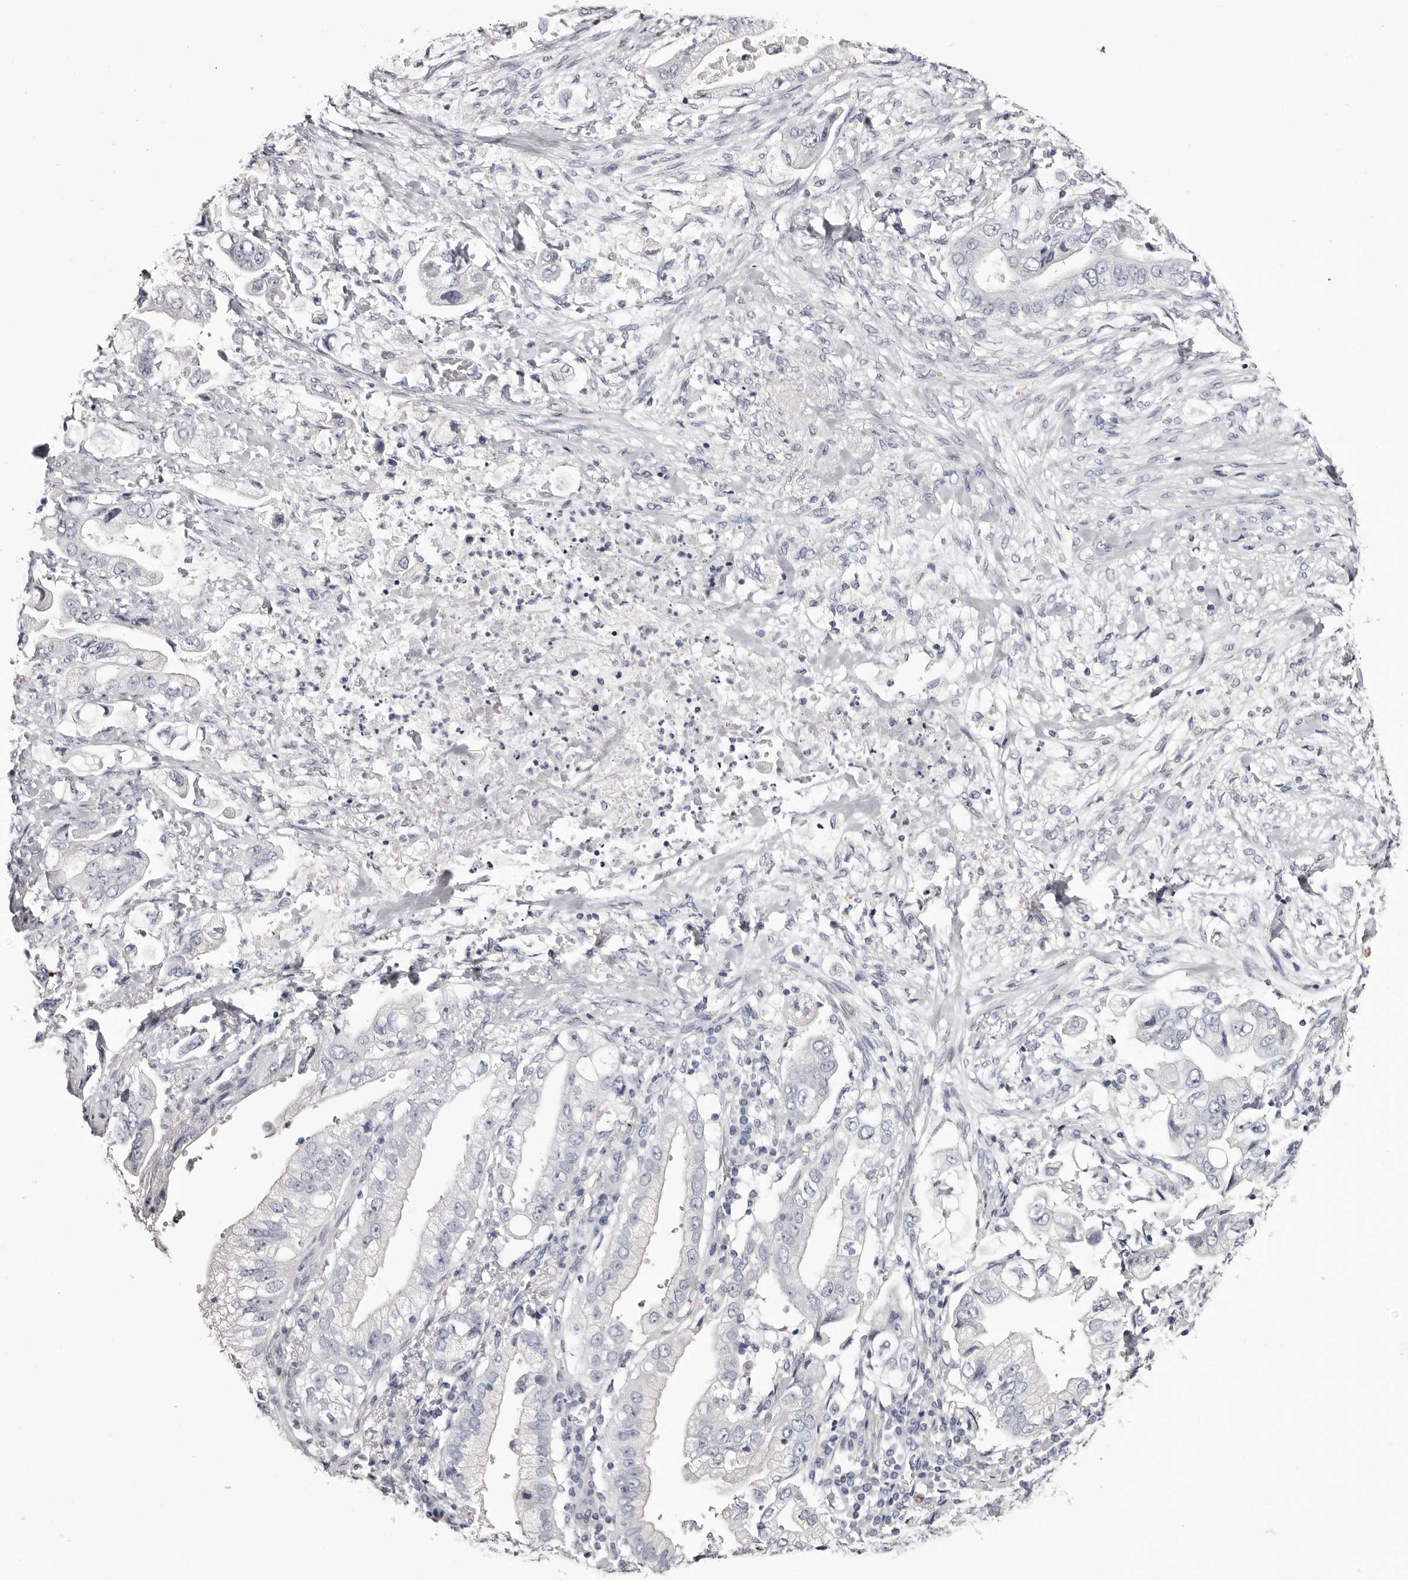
{"staining": {"intensity": "negative", "quantity": "none", "location": "none"}, "tissue": "stomach cancer", "cell_type": "Tumor cells", "image_type": "cancer", "snomed": [{"axis": "morphology", "description": "Adenocarcinoma, NOS"}, {"axis": "topography", "description": "Stomach"}], "caption": "A micrograph of stomach adenocarcinoma stained for a protein displays no brown staining in tumor cells.", "gene": "CA6", "patient": {"sex": "male", "age": 62}}